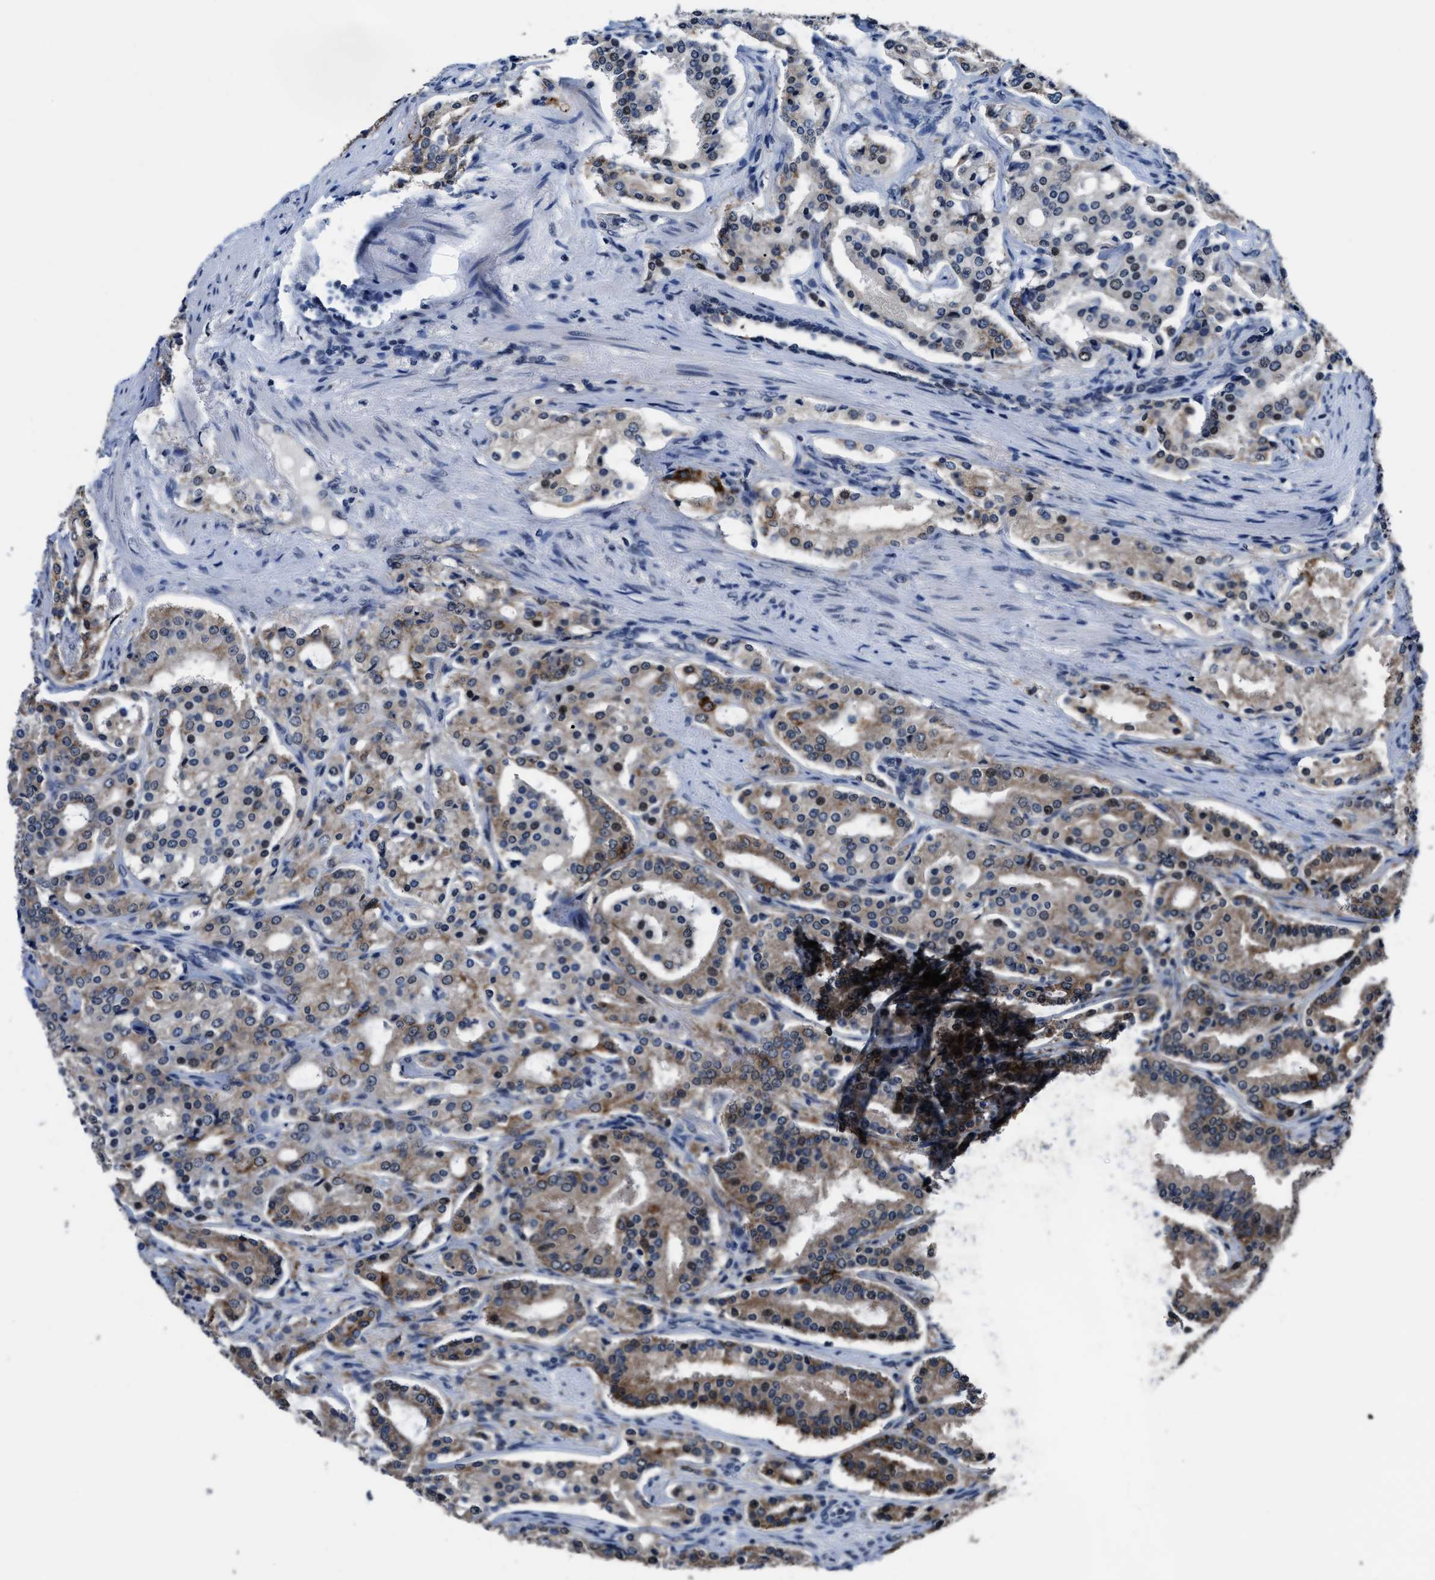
{"staining": {"intensity": "moderate", "quantity": ">75%", "location": "cytoplasmic/membranous"}, "tissue": "prostate cancer", "cell_type": "Tumor cells", "image_type": "cancer", "snomed": [{"axis": "morphology", "description": "Adenocarcinoma, Medium grade"}, {"axis": "topography", "description": "Prostate"}], "caption": "Prostate cancer stained with a protein marker exhibits moderate staining in tumor cells.", "gene": "MARCKSL1", "patient": {"sex": "male", "age": 72}}